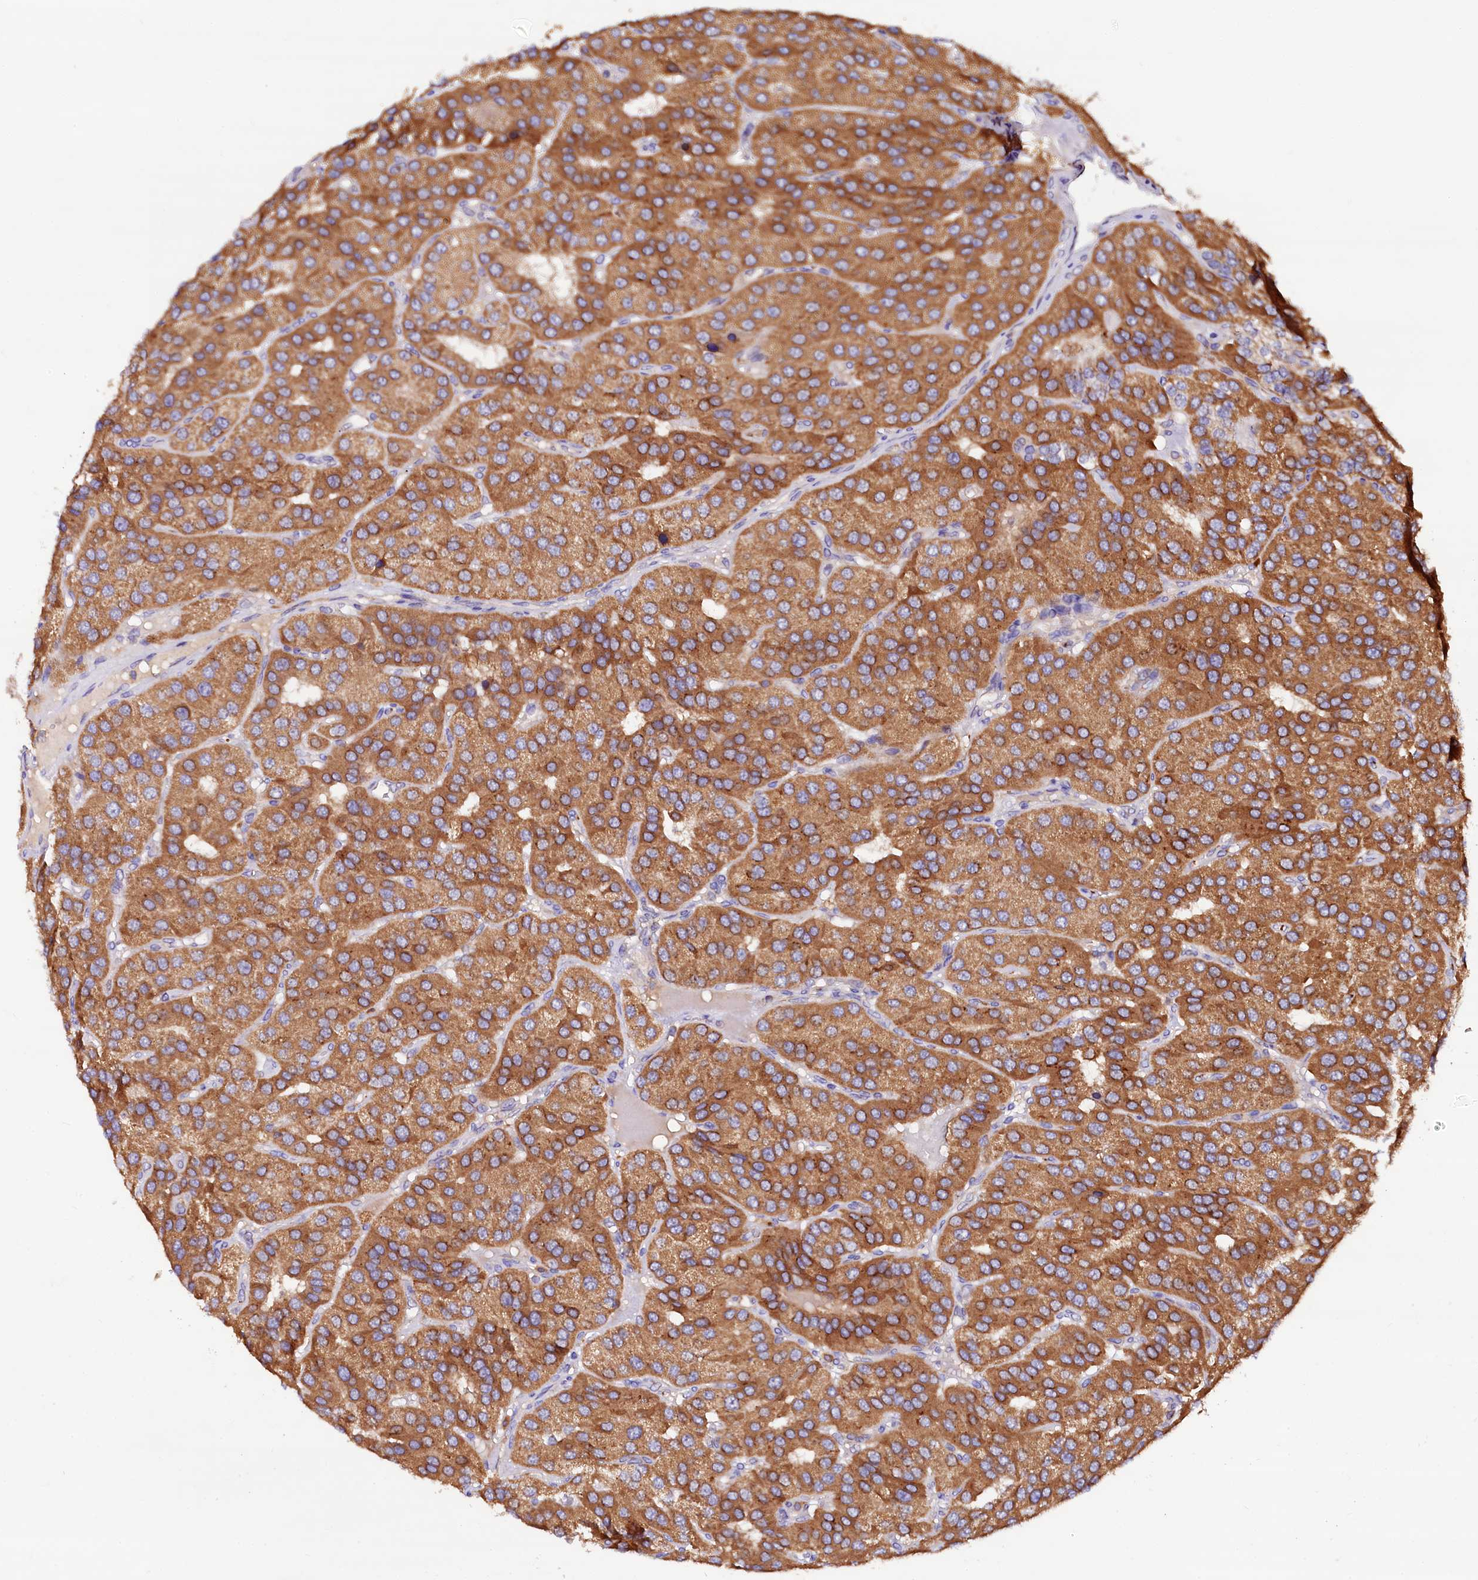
{"staining": {"intensity": "moderate", "quantity": ">75%", "location": "cytoplasmic/membranous"}, "tissue": "parathyroid gland", "cell_type": "Glandular cells", "image_type": "normal", "snomed": [{"axis": "morphology", "description": "Normal tissue, NOS"}, {"axis": "morphology", "description": "Adenoma, NOS"}, {"axis": "topography", "description": "Parathyroid gland"}], "caption": "Protein expression analysis of normal parathyroid gland exhibits moderate cytoplasmic/membranous staining in approximately >75% of glandular cells. (DAB IHC with brightfield microscopy, high magnification).", "gene": "ST3GAL1", "patient": {"sex": "female", "age": 86}}